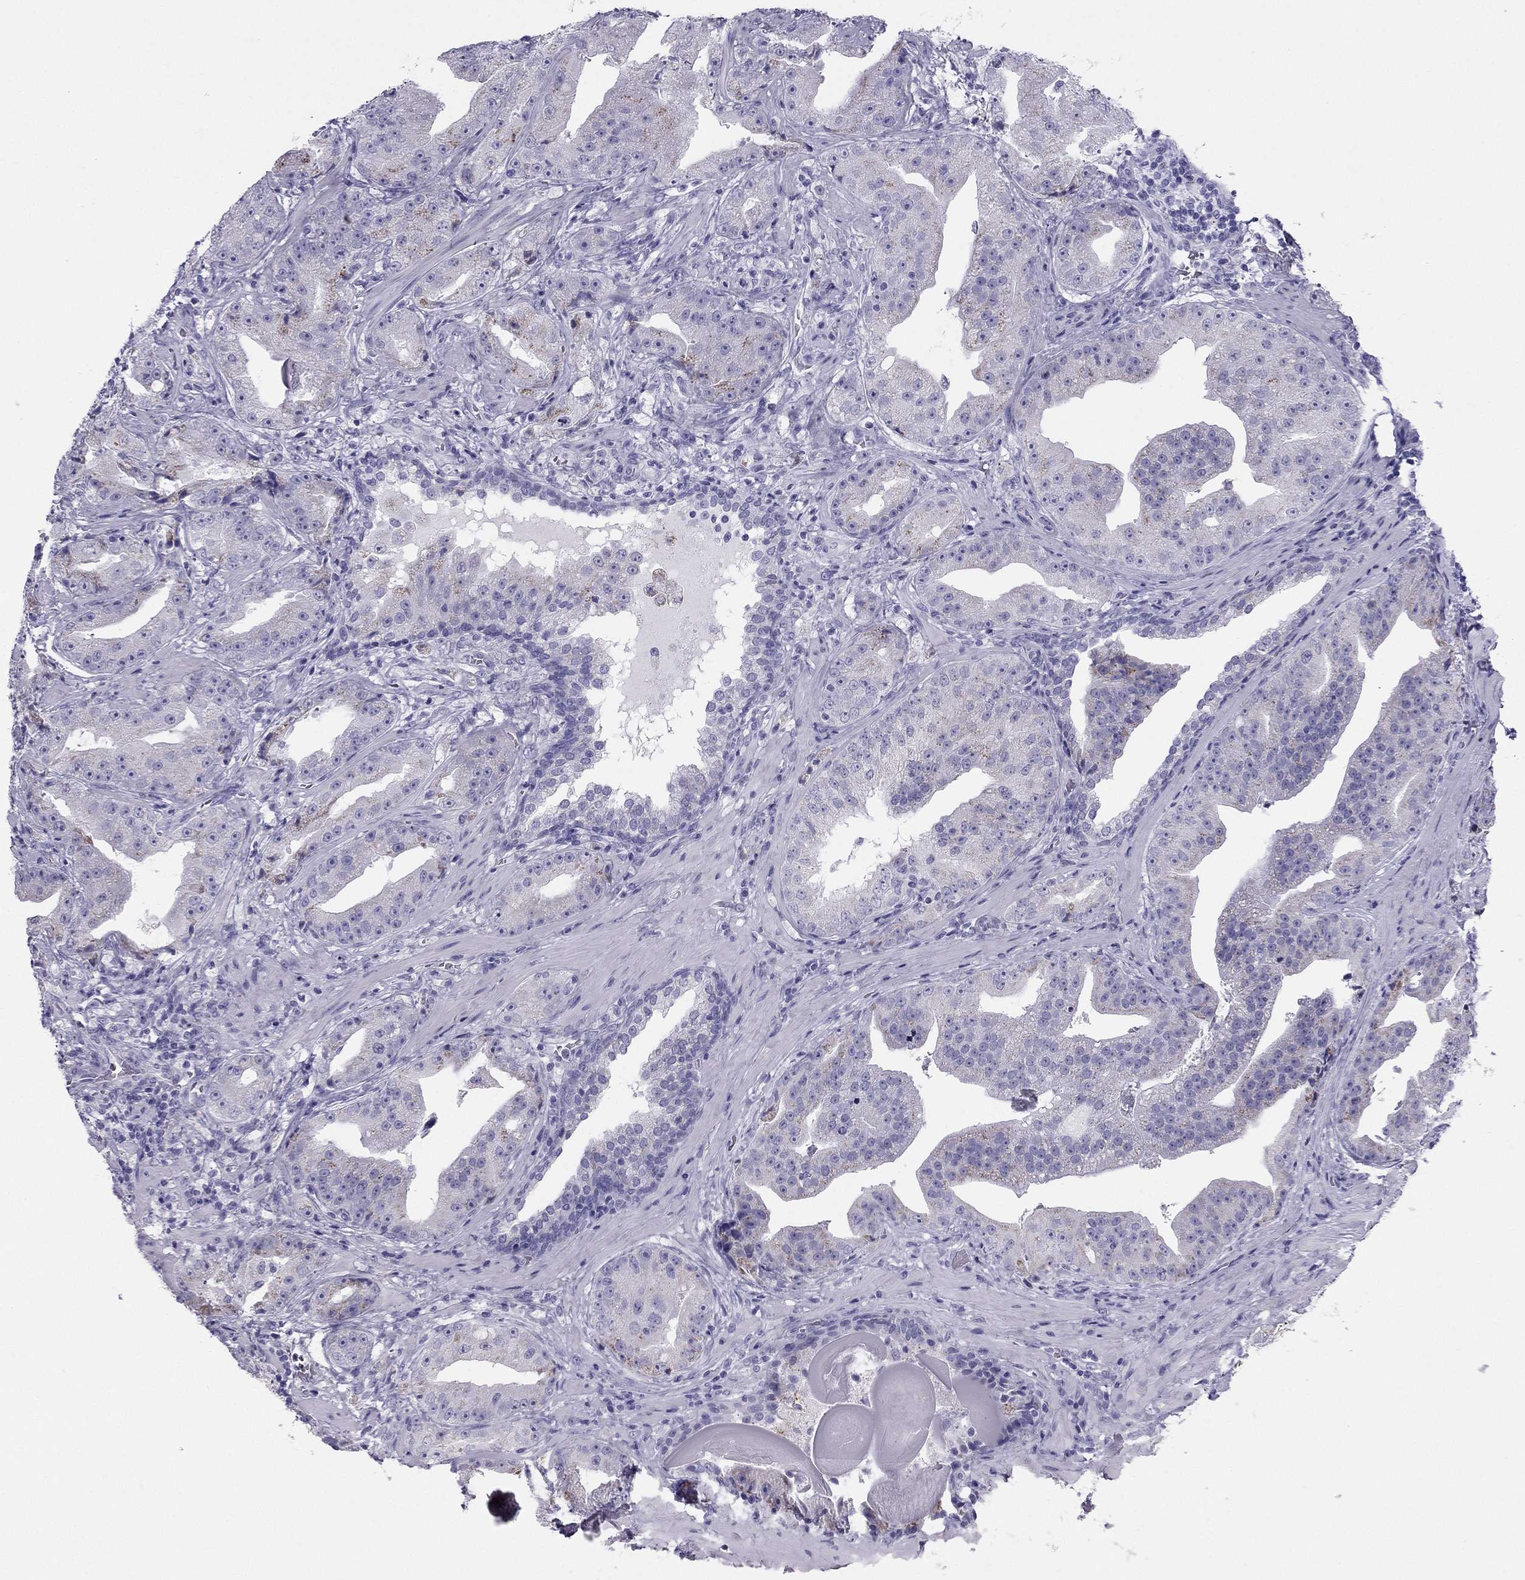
{"staining": {"intensity": "moderate", "quantity": "<25%", "location": "cytoplasmic/membranous"}, "tissue": "prostate cancer", "cell_type": "Tumor cells", "image_type": "cancer", "snomed": [{"axis": "morphology", "description": "Adenocarcinoma, Low grade"}, {"axis": "topography", "description": "Prostate"}], "caption": "An image of human prostate cancer stained for a protein exhibits moderate cytoplasmic/membranous brown staining in tumor cells.", "gene": "TRPM3", "patient": {"sex": "male", "age": 62}}